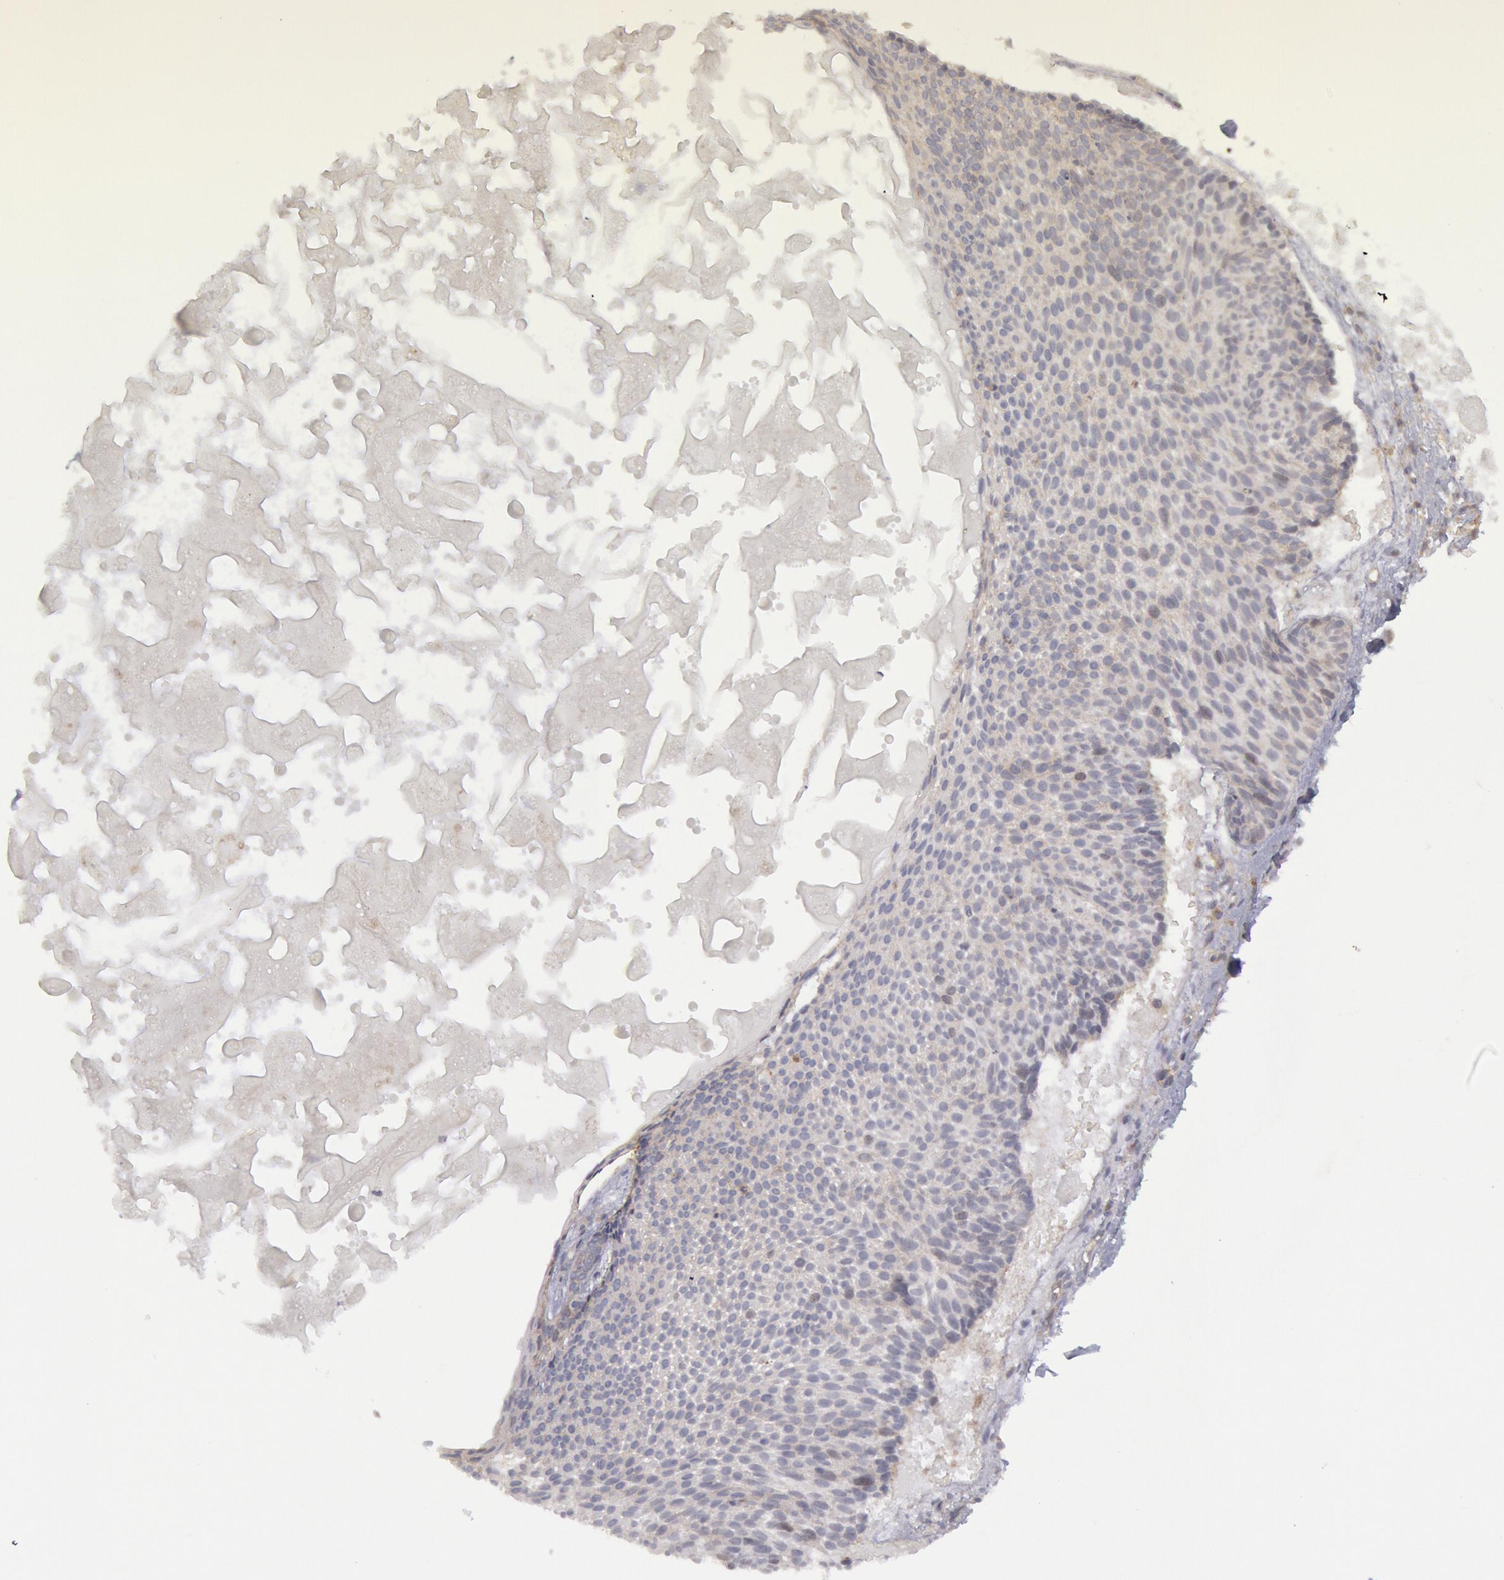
{"staining": {"intensity": "negative", "quantity": "none", "location": "none"}, "tissue": "skin cancer", "cell_type": "Tumor cells", "image_type": "cancer", "snomed": [{"axis": "morphology", "description": "Basal cell carcinoma"}, {"axis": "topography", "description": "Skin"}], "caption": "Immunohistochemical staining of basal cell carcinoma (skin) shows no significant staining in tumor cells.", "gene": "STX4", "patient": {"sex": "male", "age": 84}}